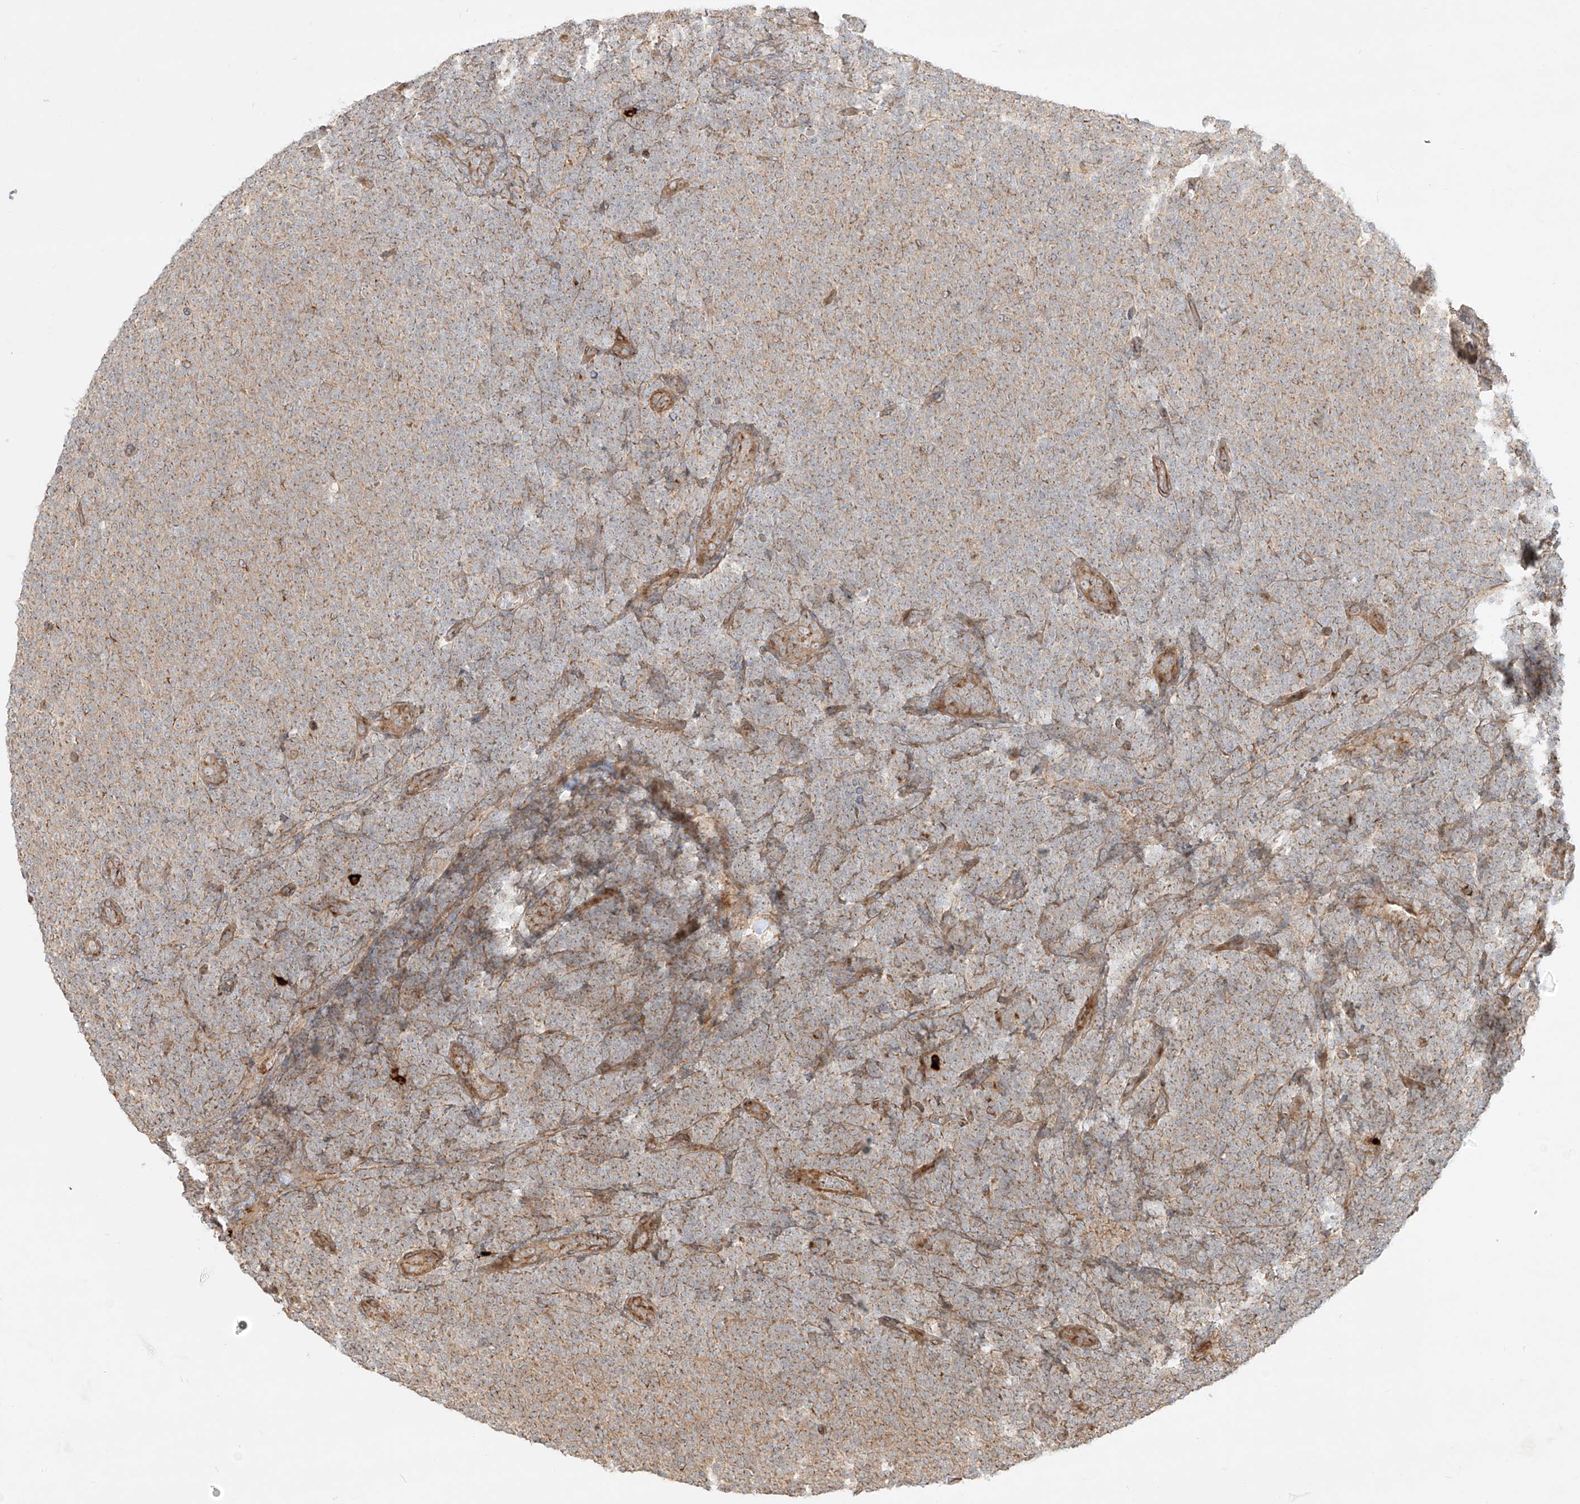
{"staining": {"intensity": "weak", "quantity": ">75%", "location": "cytoplasmic/membranous"}, "tissue": "lymphoma", "cell_type": "Tumor cells", "image_type": "cancer", "snomed": [{"axis": "morphology", "description": "Malignant lymphoma, non-Hodgkin's type, Low grade"}, {"axis": "topography", "description": "Lymph node"}], "caption": "Malignant lymphoma, non-Hodgkin's type (low-grade) stained for a protein (brown) shows weak cytoplasmic/membranous positive expression in approximately >75% of tumor cells.", "gene": "ZNF287", "patient": {"sex": "male", "age": 66}}